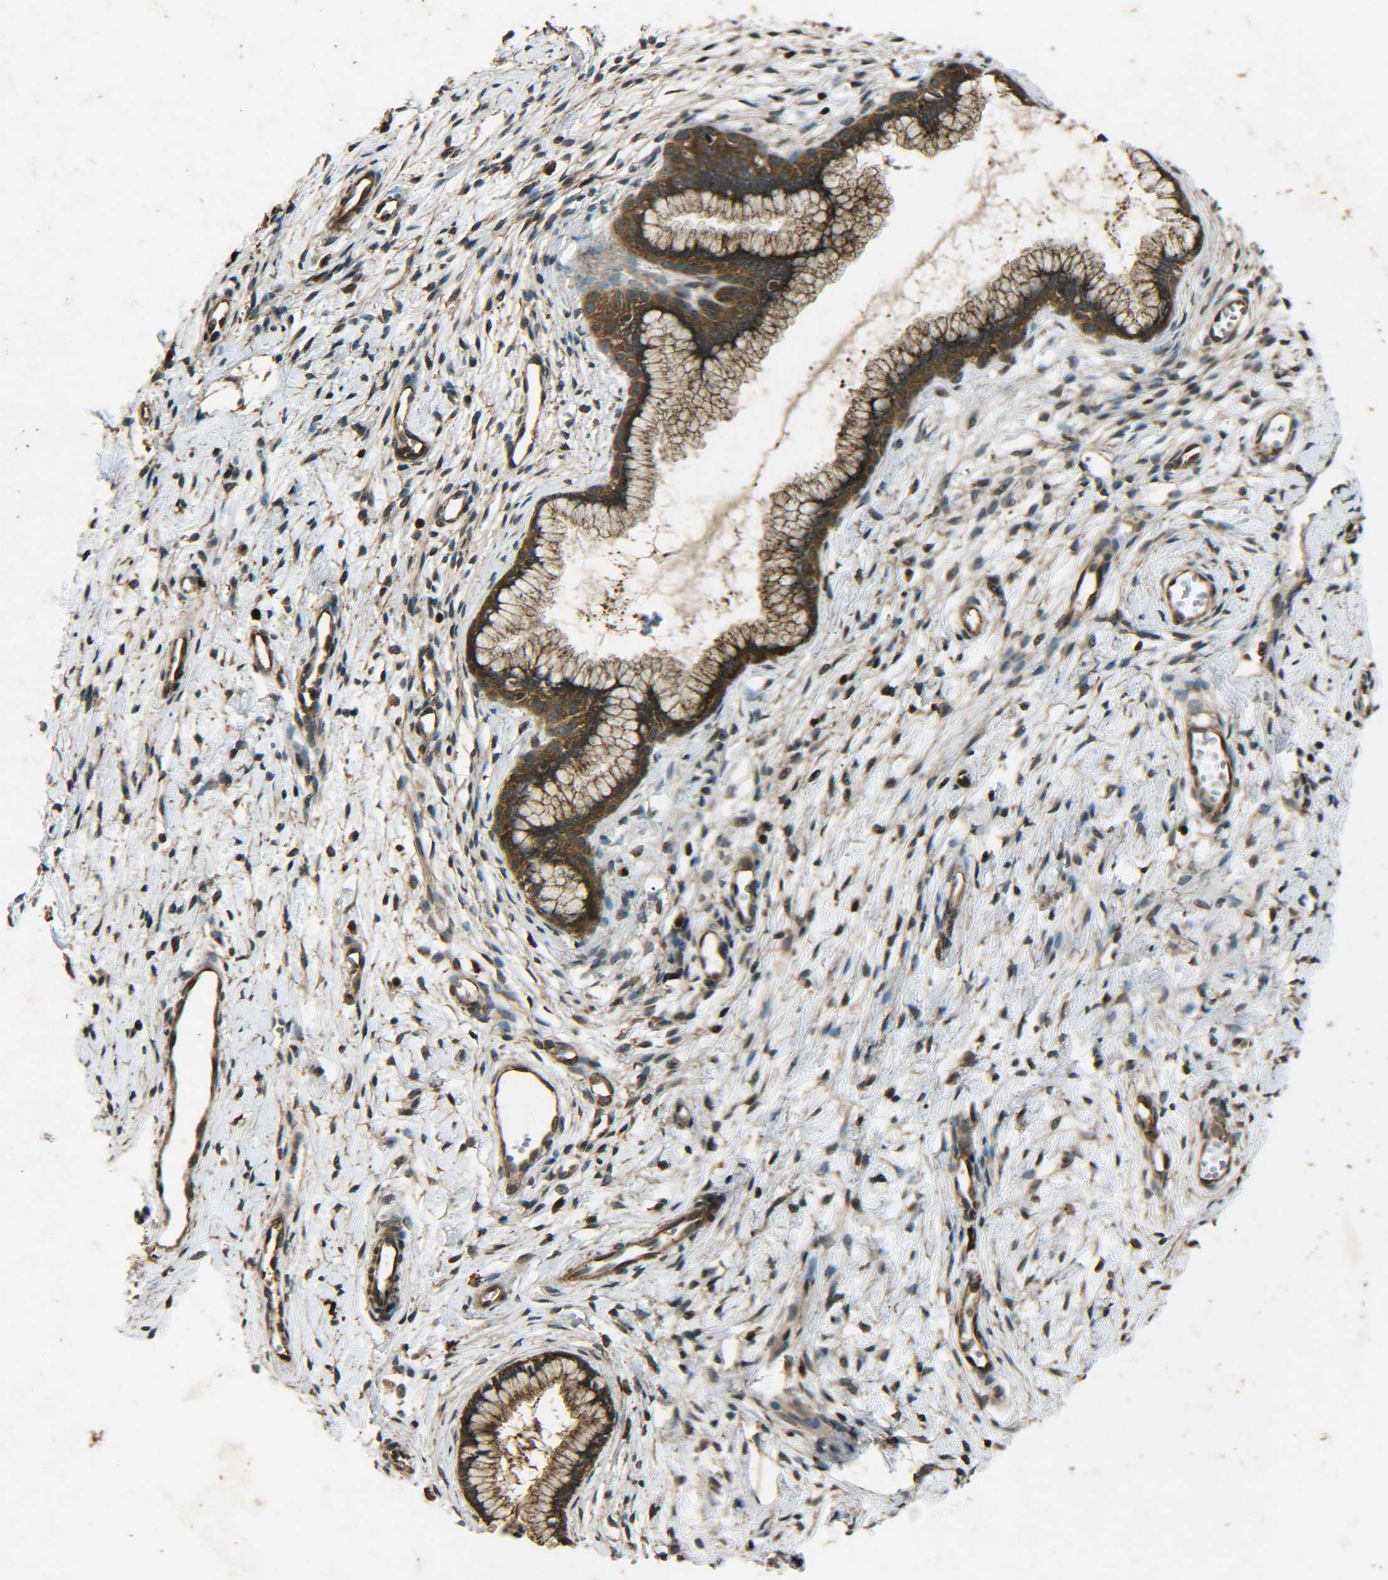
{"staining": {"intensity": "strong", "quantity": ">75%", "location": "cytoplasmic/membranous"}, "tissue": "cervix", "cell_type": "Glandular cells", "image_type": "normal", "snomed": [{"axis": "morphology", "description": "Normal tissue, NOS"}, {"axis": "topography", "description": "Cervix"}], "caption": "This histopathology image reveals IHC staining of unremarkable human cervix, with high strong cytoplasmic/membranous positivity in approximately >75% of glandular cells.", "gene": "PLK2", "patient": {"sex": "female", "age": 65}}